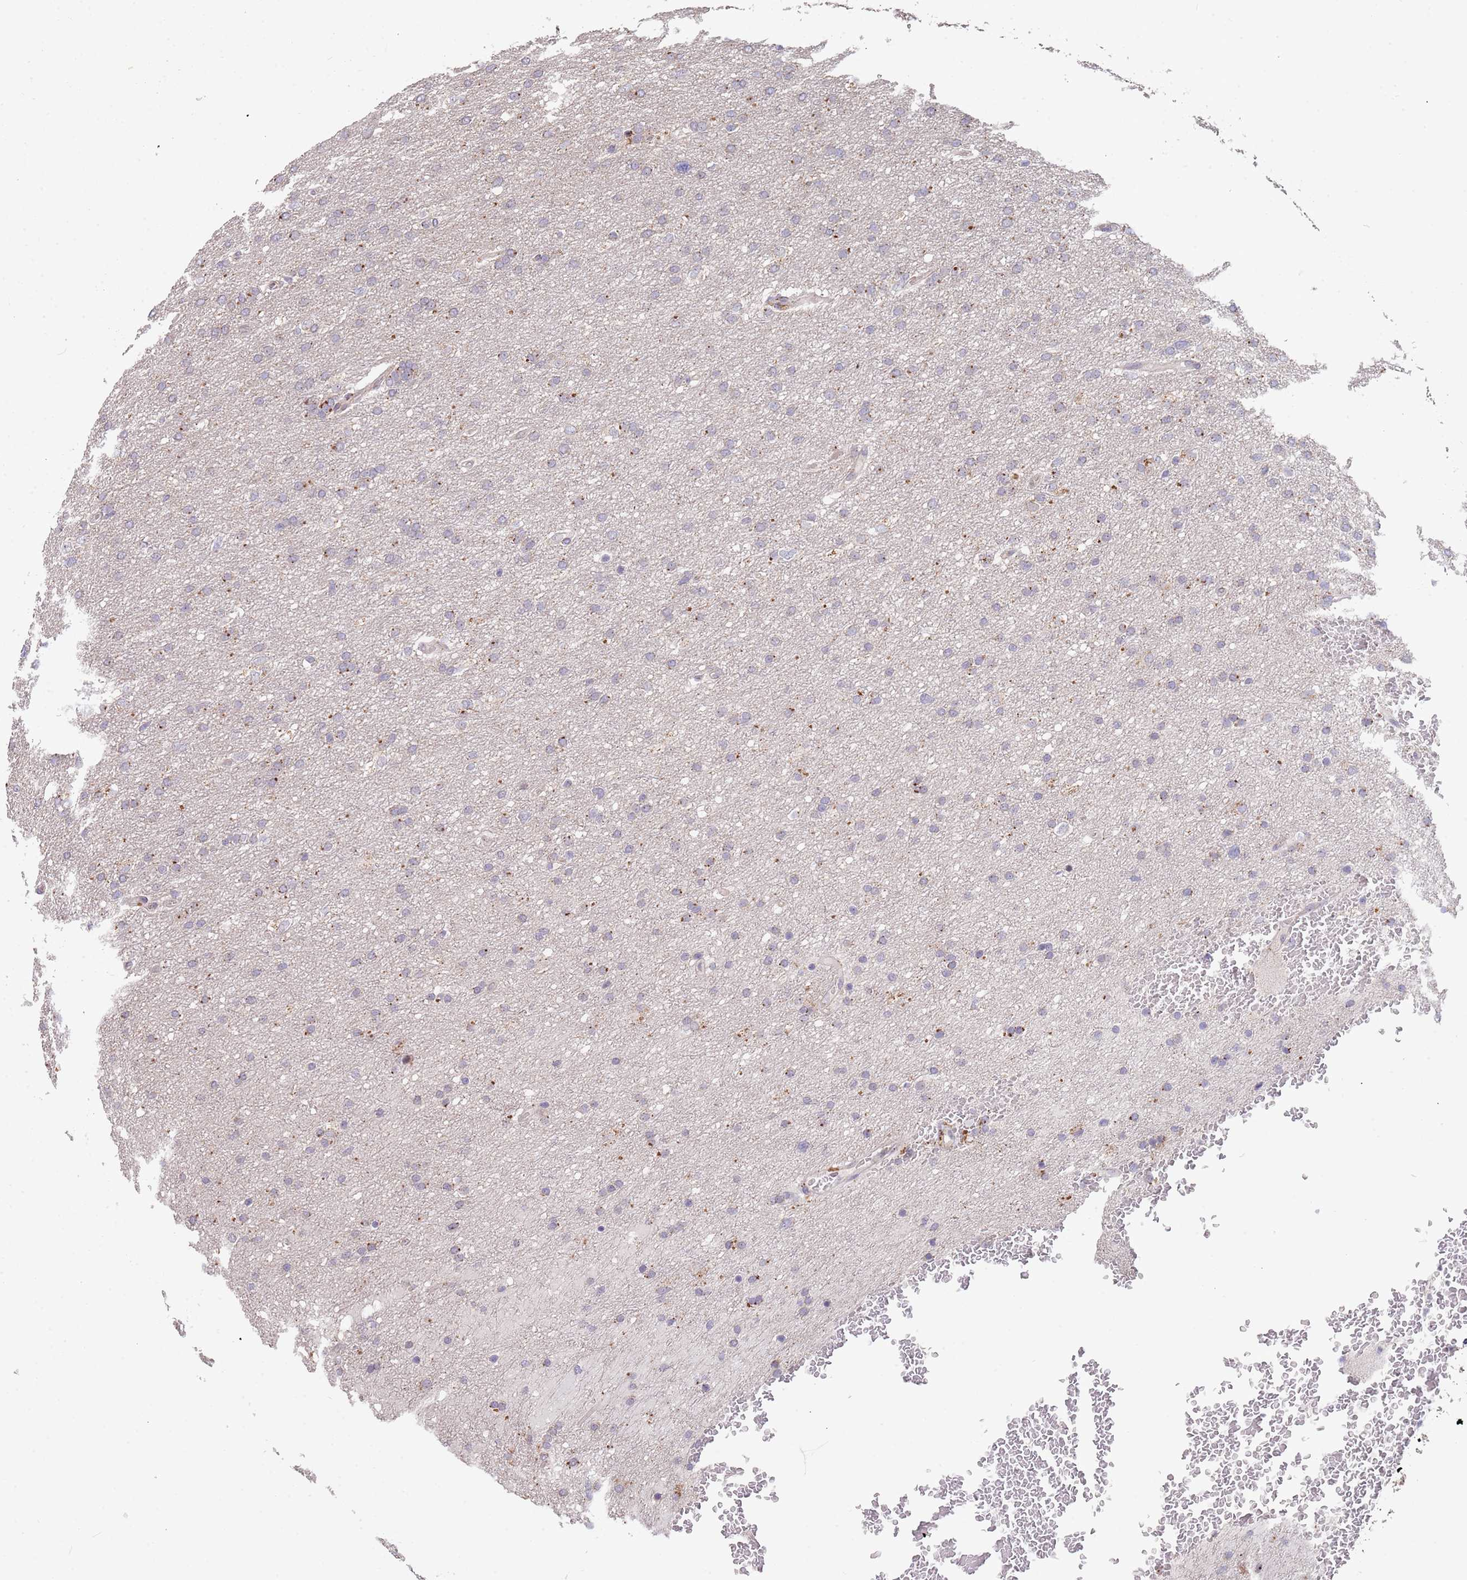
{"staining": {"intensity": "moderate", "quantity": "<25%", "location": "cytoplasmic/membranous"}, "tissue": "glioma", "cell_type": "Tumor cells", "image_type": "cancer", "snomed": [{"axis": "morphology", "description": "Glioma, malignant, High grade"}, {"axis": "topography", "description": "Cerebral cortex"}], "caption": "Malignant glioma (high-grade) stained with DAB (3,3'-diaminobenzidine) immunohistochemistry (IHC) exhibits low levels of moderate cytoplasmic/membranous expression in about <25% of tumor cells. The protein of interest is shown in brown color, while the nuclei are stained blue.", "gene": "TMEM64", "patient": {"sex": "female", "age": 36}}